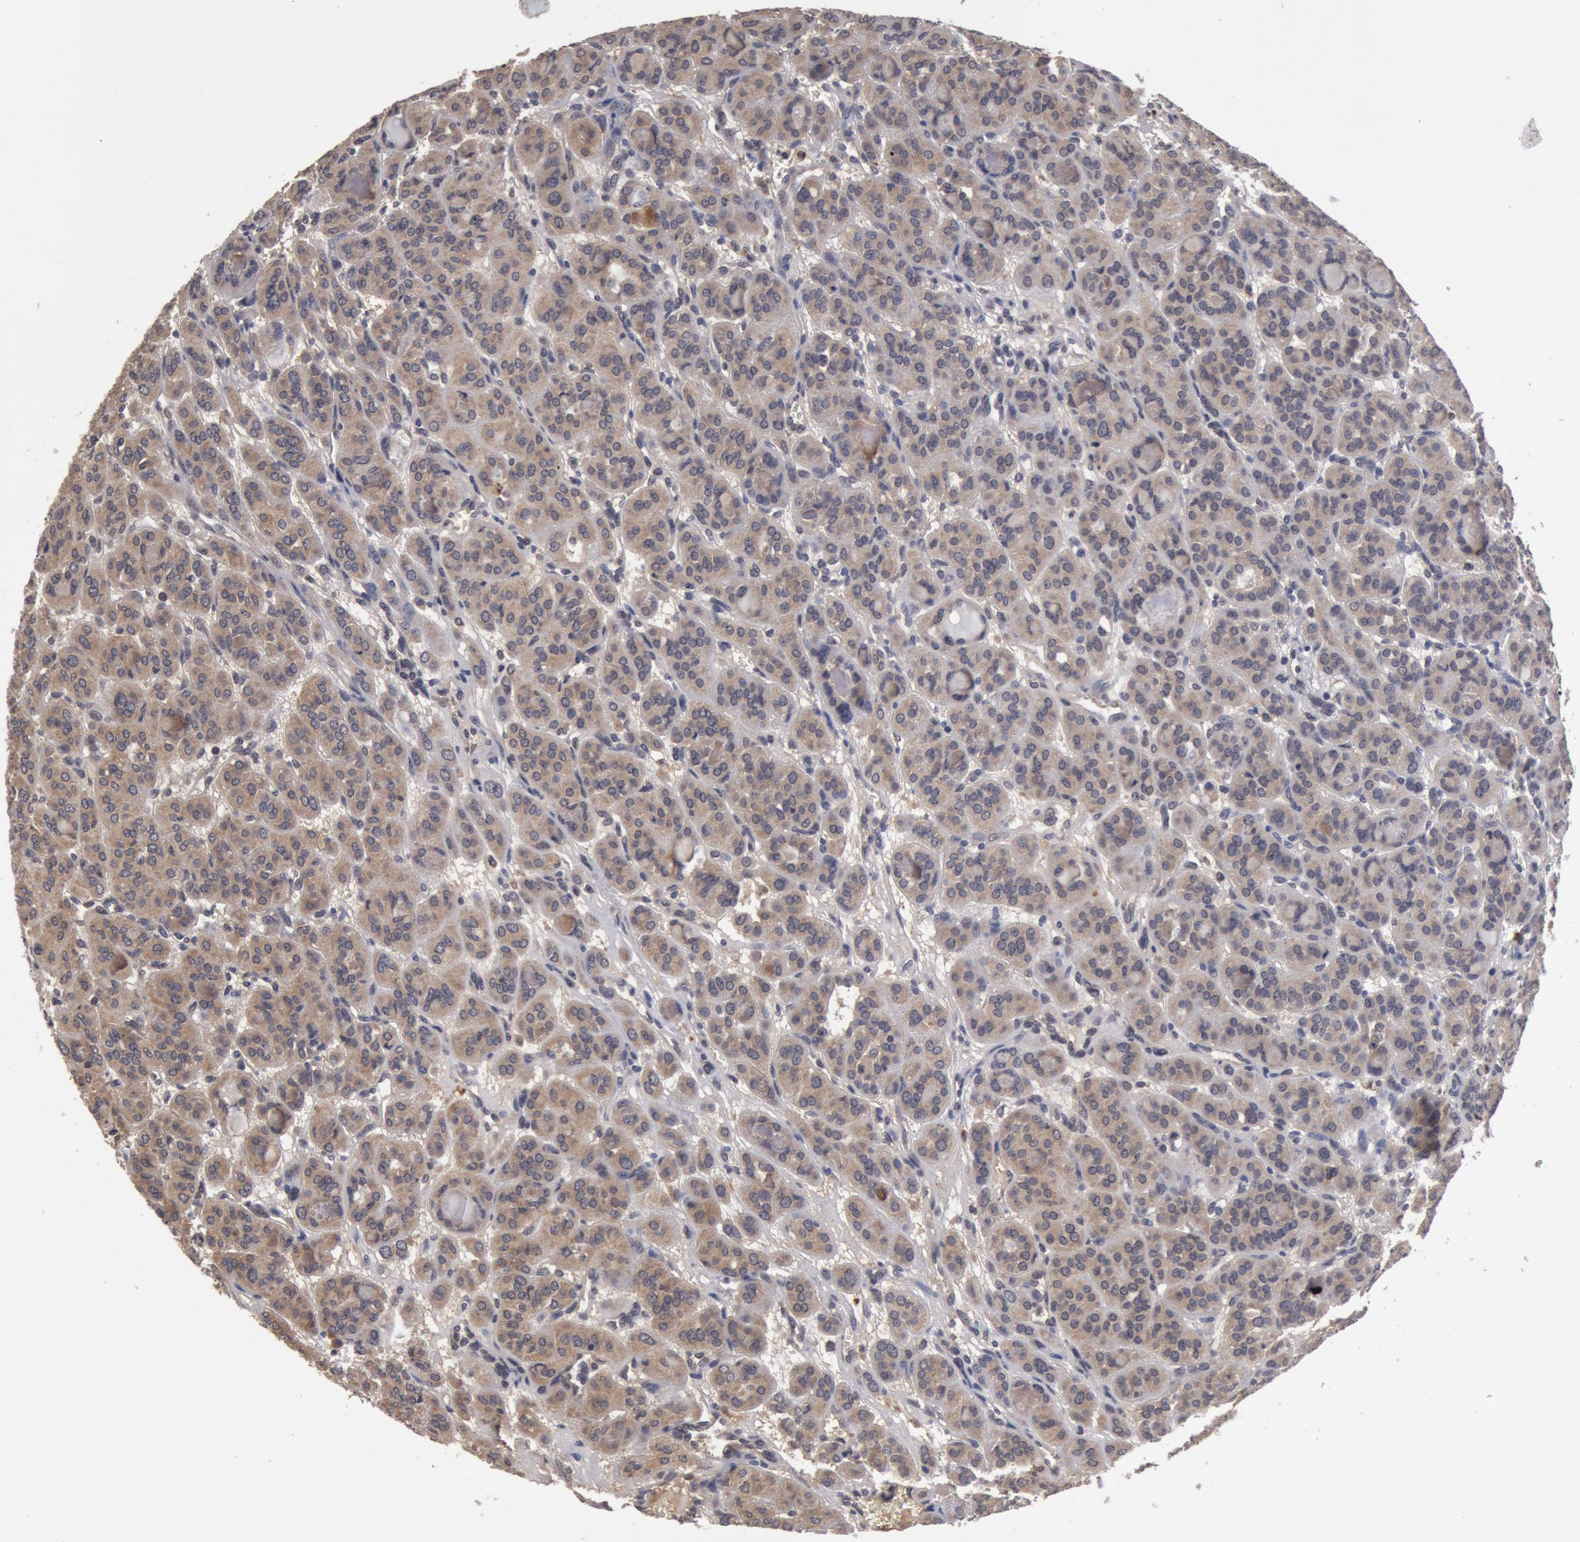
{"staining": {"intensity": "moderate", "quantity": ">75%", "location": "cytoplasmic/membranous"}, "tissue": "thyroid cancer", "cell_type": "Tumor cells", "image_type": "cancer", "snomed": [{"axis": "morphology", "description": "Follicular adenoma carcinoma, NOS"}, {"axis": "topography", "description": "Thyroid gland"}], "caption": "Follicular adenoma carcinoma (thyroid) tissue displays moderate cytoplasmic/membranous staining in approximately >75% of tumor cells, visualized by immunohistochemistry.", "gene": "BCHE", "patient": {"sex": "female", "age": 71}}